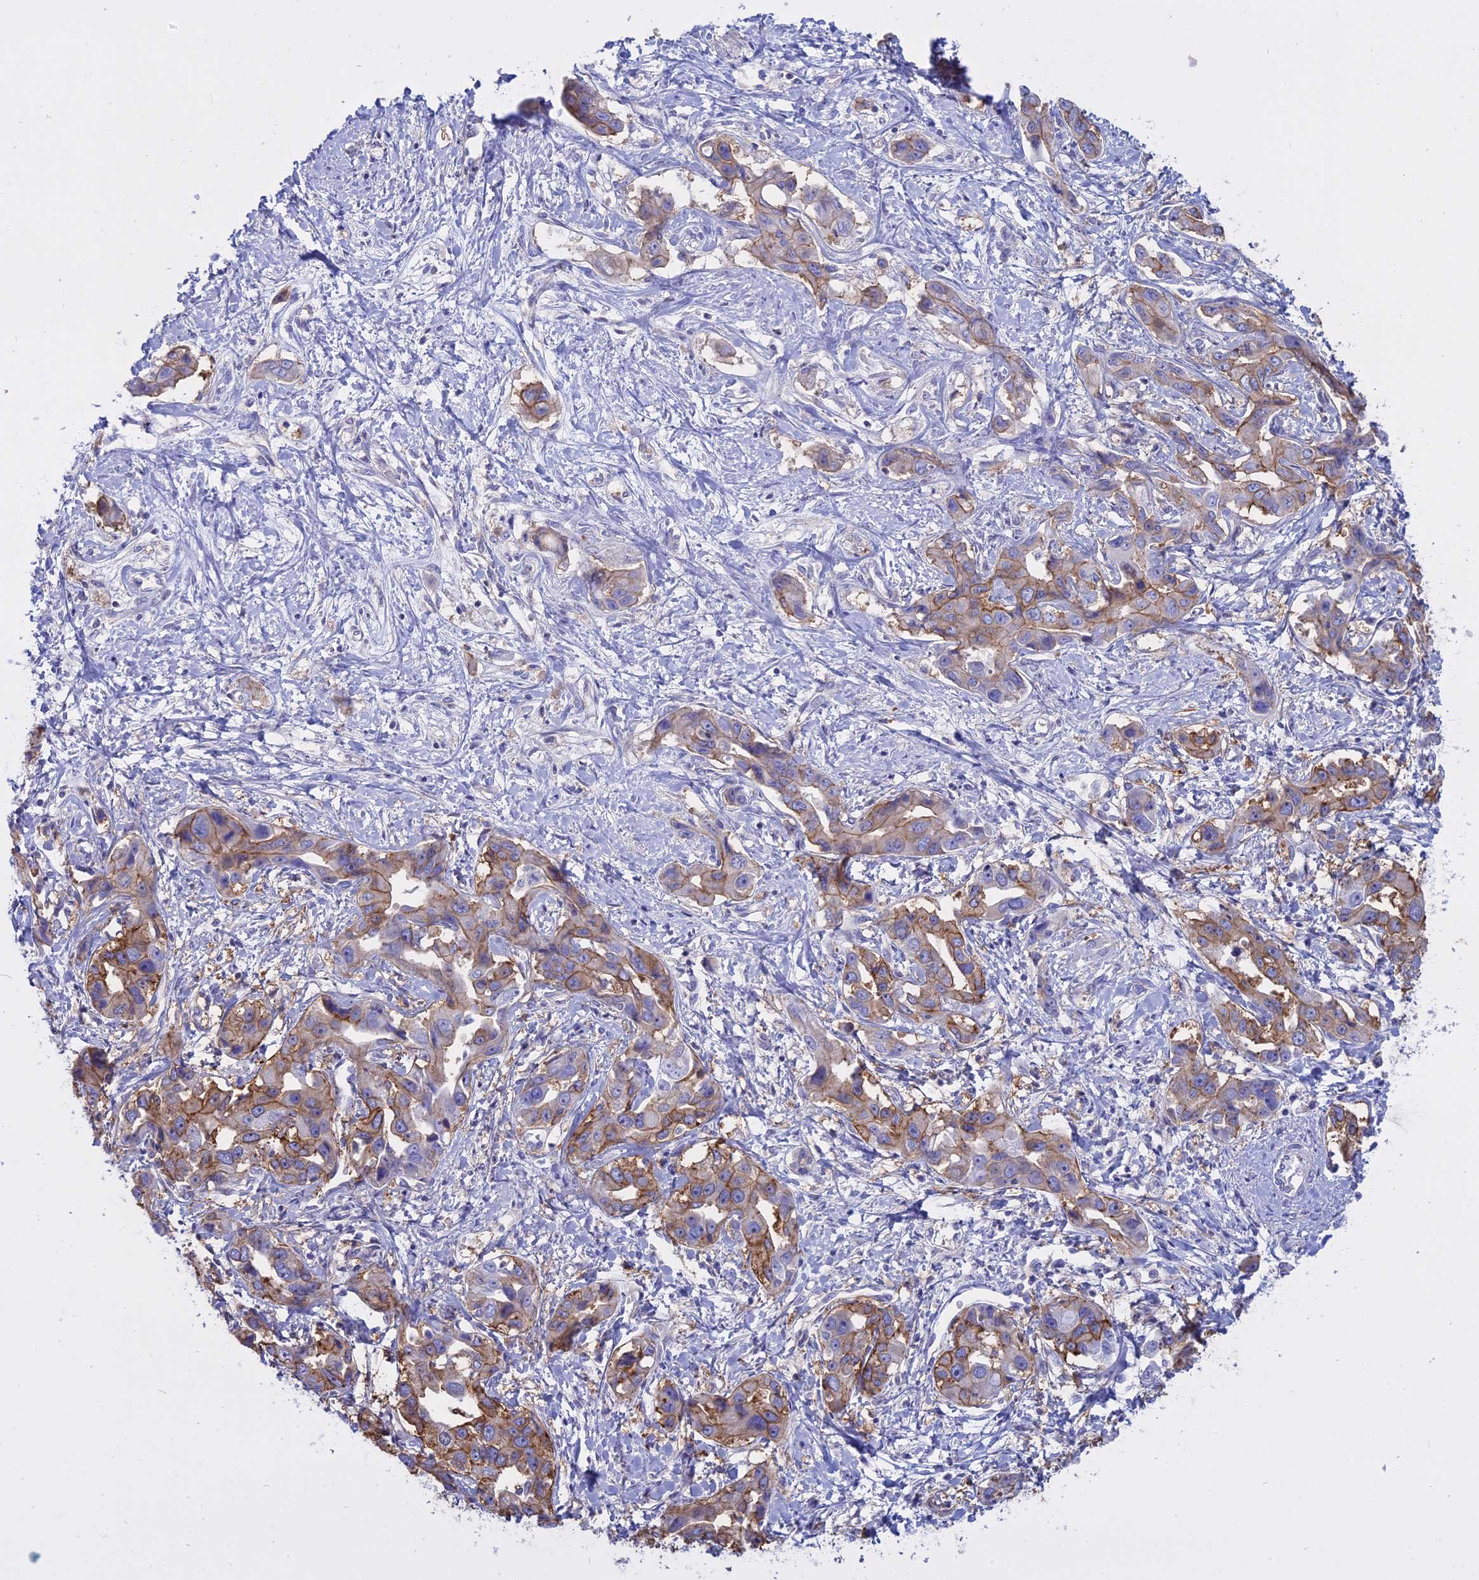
{"staining": {"intensity": "moderate", "quantity": ">75%", "location": "cytoplasmic/membranous"}, "tissue": "liver cancer", "cell_type": "Tumor cells", "image_type": "cancer", "snomed": [{"axis": "morphology", "description": "Cholangiocarcinoma"}, {"axis": "topography", "description": "Liver"}], "caption": "The immunohistochemical stain highlights moderate cytoplasmic/membranous positivity in tumor cells of cholangiocarcinoma (liver) tissue.", "gene": "AHCYL1", "patient": {"sex": "male", "age": 59}}